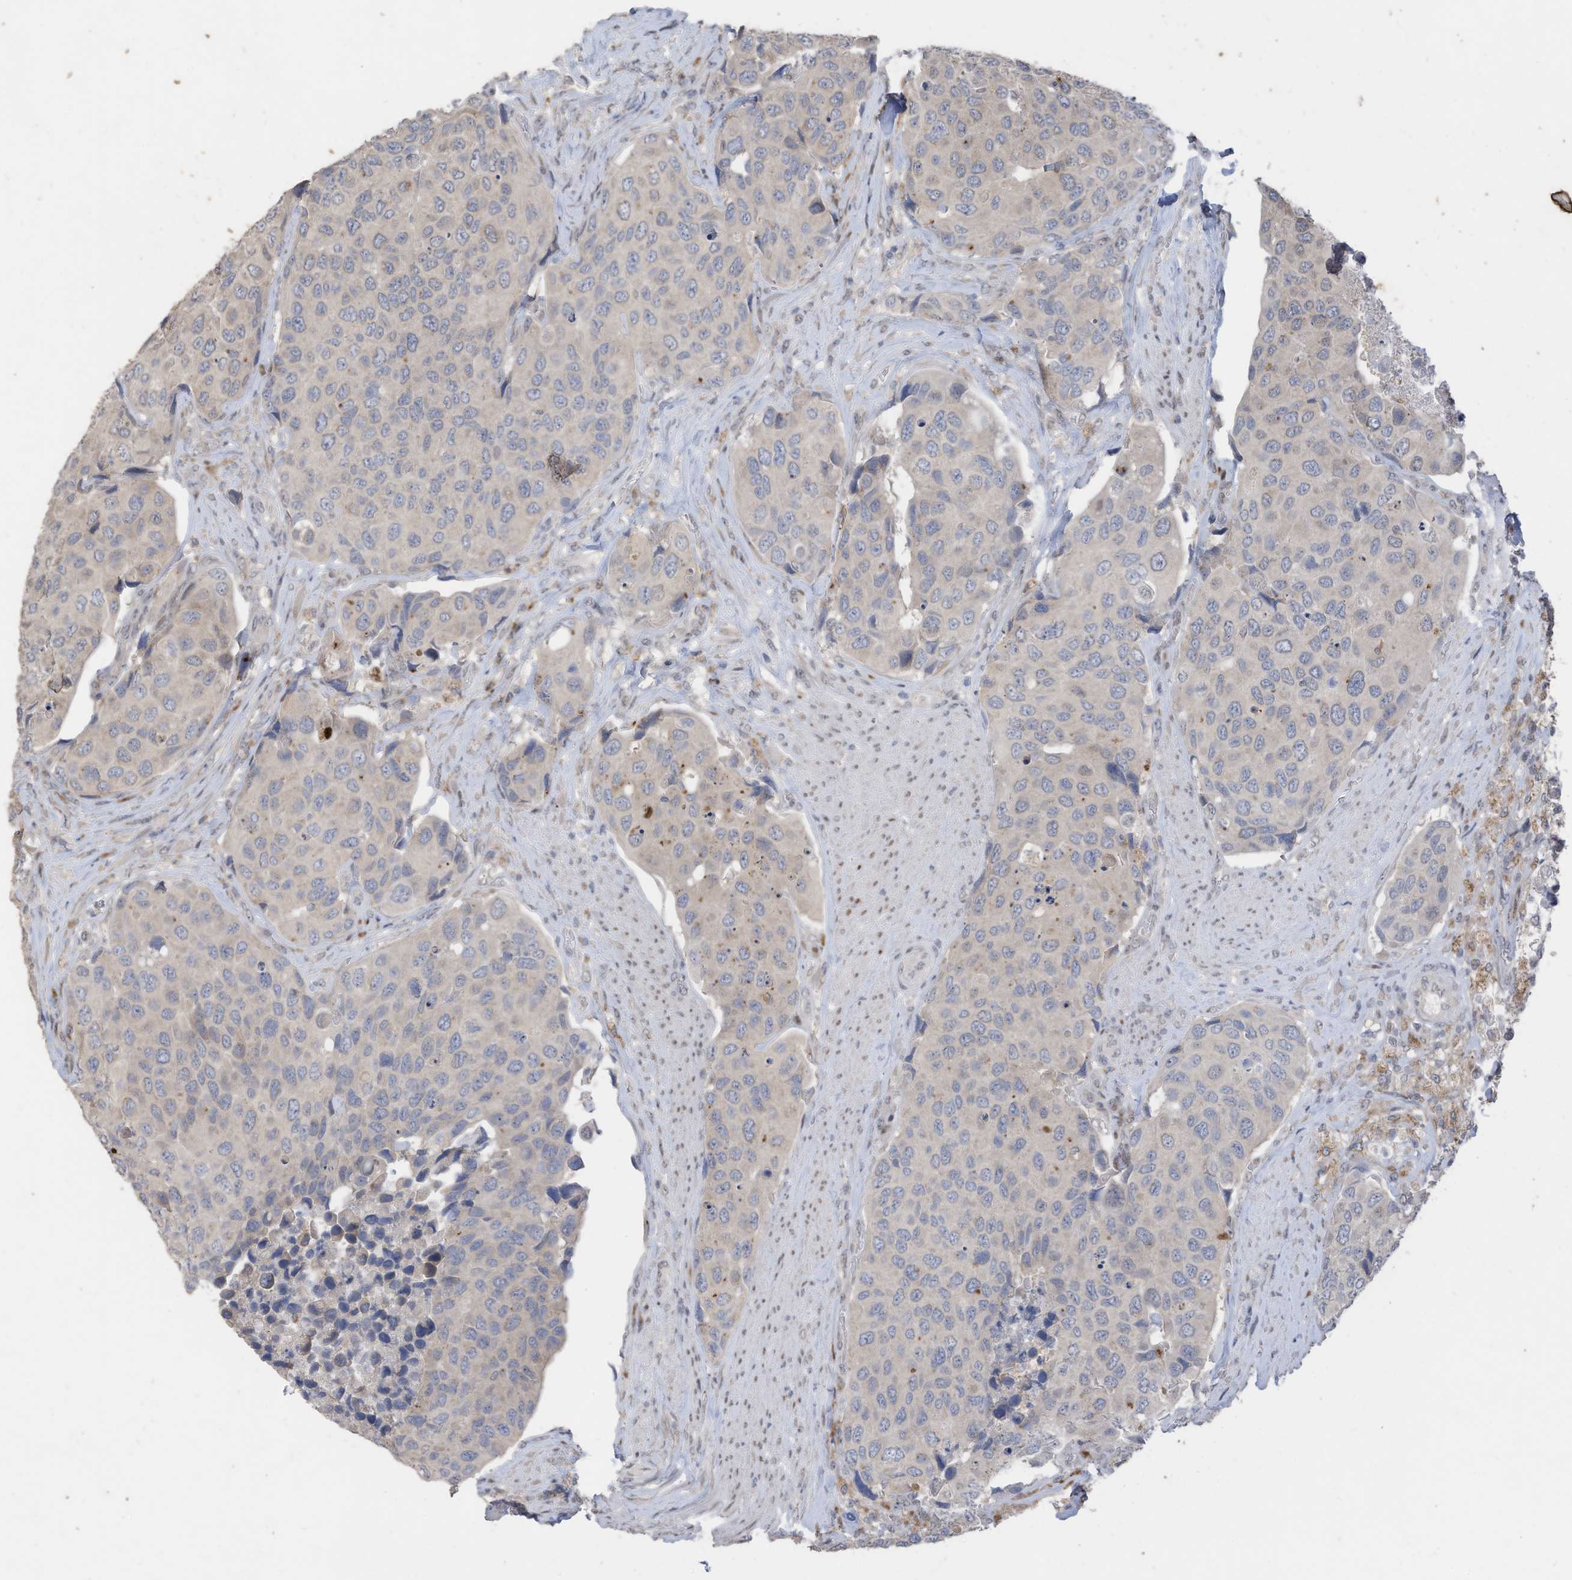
{"staining": {"intensity": "negative", "quantity": "none", "location": "none"}, "tissue": "urothelial cancer", "cell_type": "Tumor cells", "image_type": "cancer", "snomed": [{"axis": "morphology", "description": "Urothelial carcinoma, High grade"}, {"axis": "topography", "description": "Urinary bladder"}], "caption": "High power microscopy histopathology image of an immunohistochemistry (IHC) image of high-grade urothelial carcinoma, revealing no significant positivity in tumor cells.", "gene": "RABL3", "patient": {"sex": "male", "age": 74}}